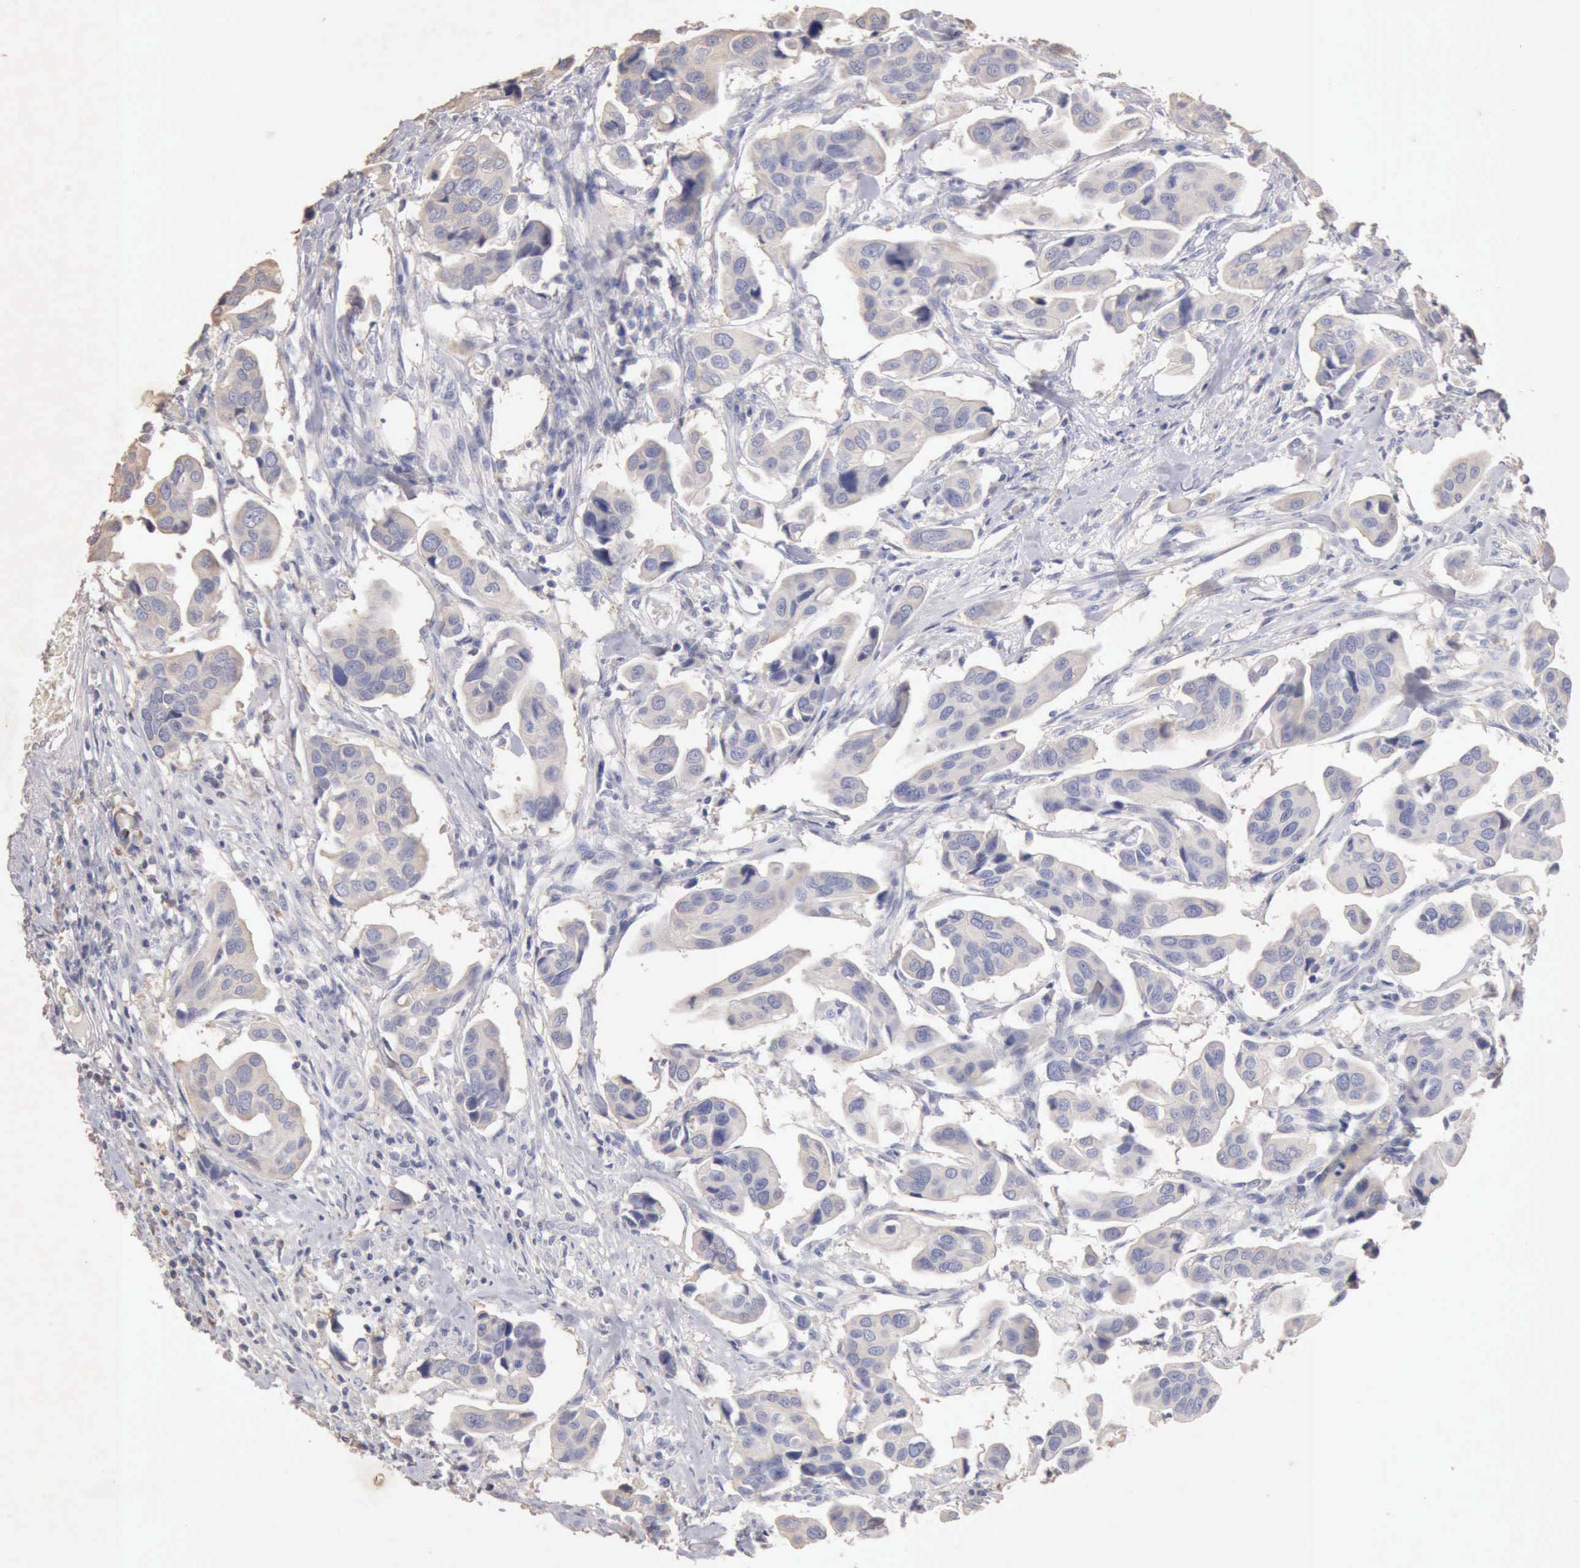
{"staining": {"intensity": "negative", "quantity": "none", "location": "none"}, "tissue": "urothelial cancer", "cell_type": "Tumor cells", "image_type": "cancer", "snomed": [{"axis": "morphology", "description": "Adenocarcinoma, NOS"}, {"axis": "topography", "description": "Urinary bladder"}], "caption": "The photomicrograph reveals no staining of tumor cells in adenocarcinoma.", "gene": "KRT6B", "patient": {"sex": "male", "age": 61}}